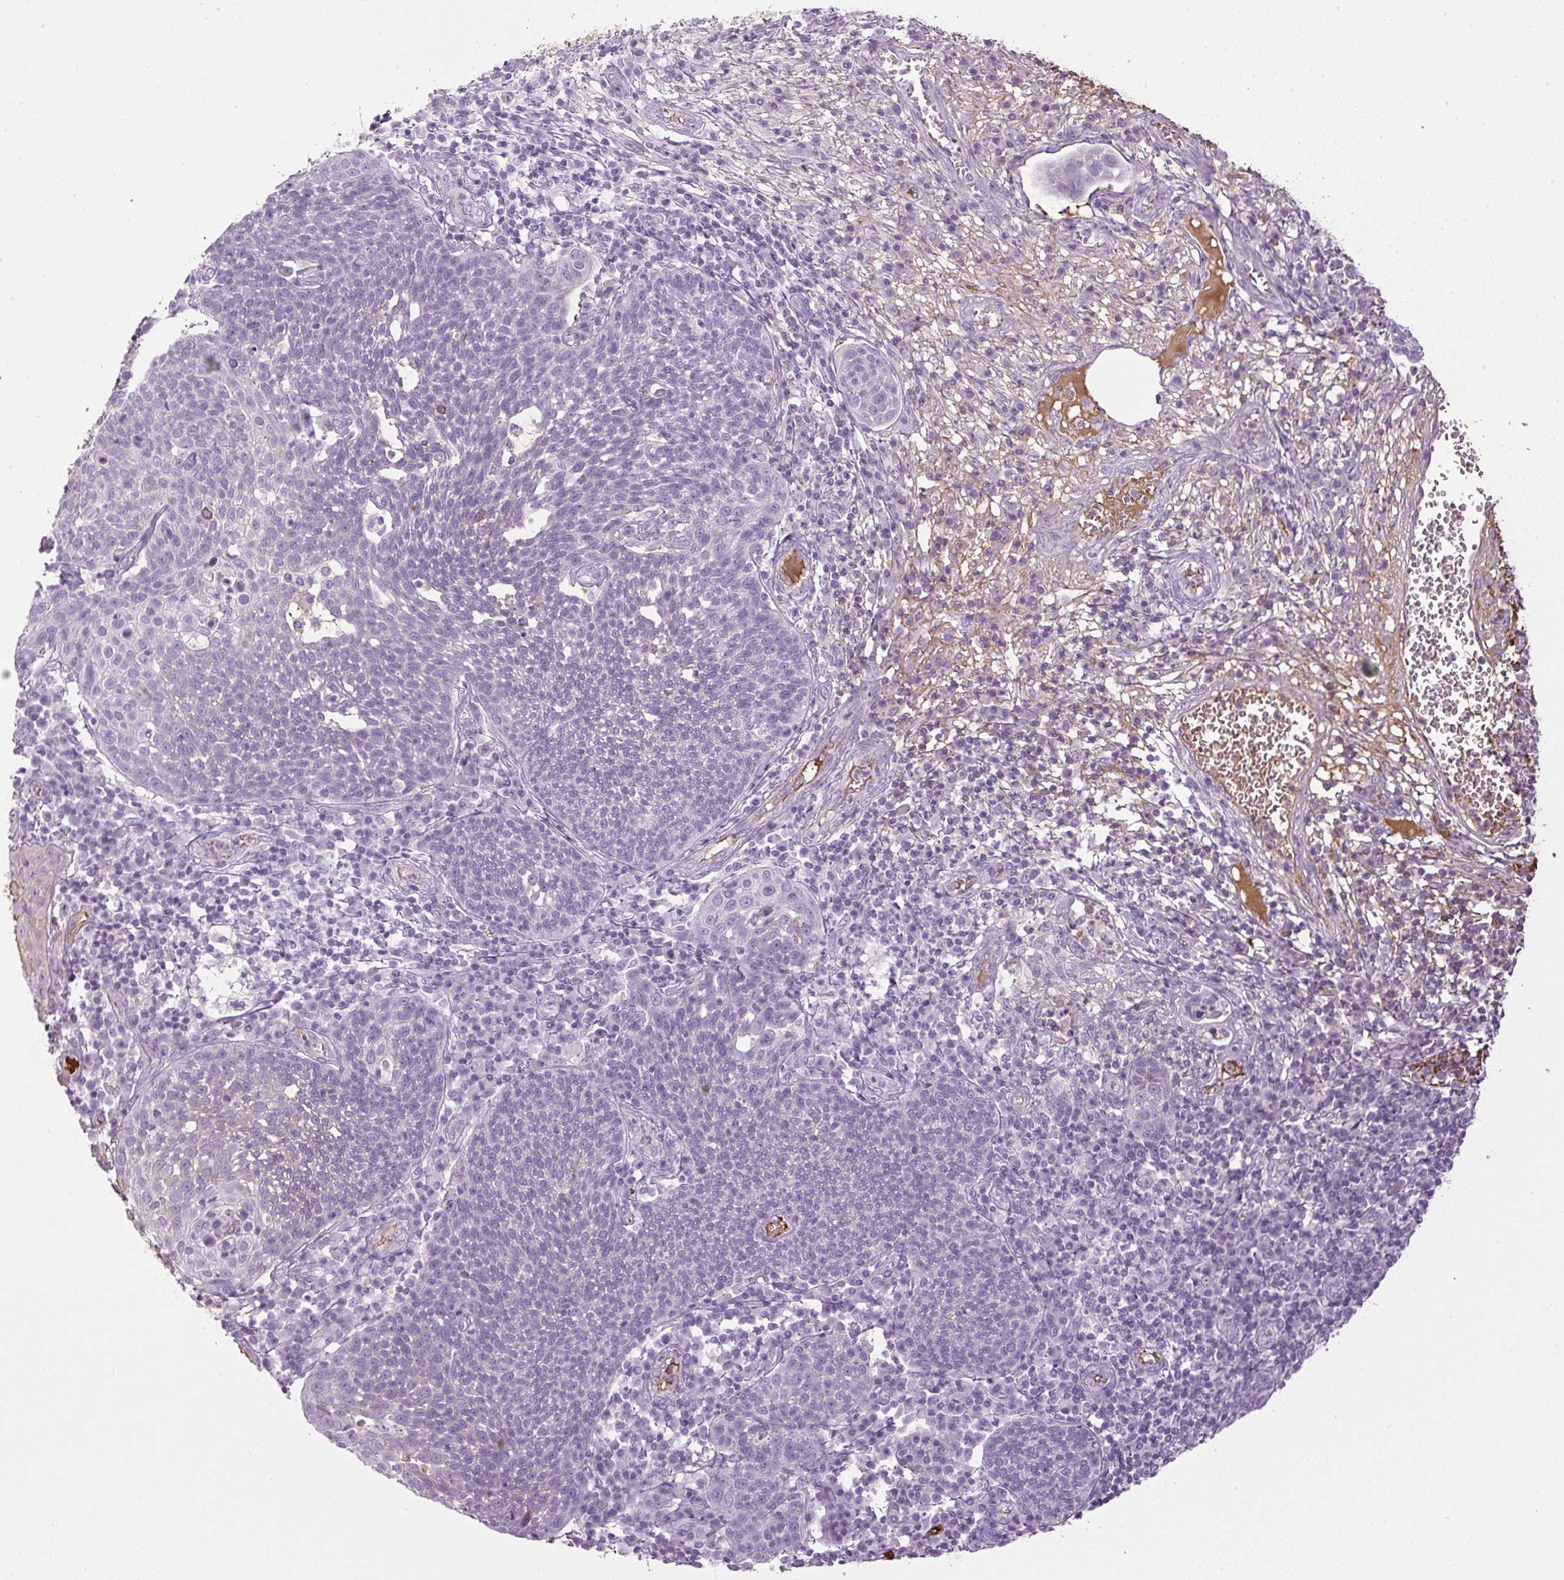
{"staining": {"intensity": "negative", "quantity": "none", "location": "none"}, "tissue": "cervical cancer", "cell_type": "Tumor cells", "image_type": "cancer", "snomed": [{"axis": "morphology", "description": "Squamous cell carcinoma, NOS"}, {"axis": "topography", "description": "Cervix"}], "caption": "A high-resolution micrograph shows immunohistochemistry (IHC) staining of cervical cancer, which demonstrates no significant expression in tumor cells. Brightfield microscopy of immunohistochemistry (IHC) stained with DAB (brown) and hematoxylin (blue), captured at high magnification.", "gene": "APOA1", "patient": {"sex": "female", "age": 34}}